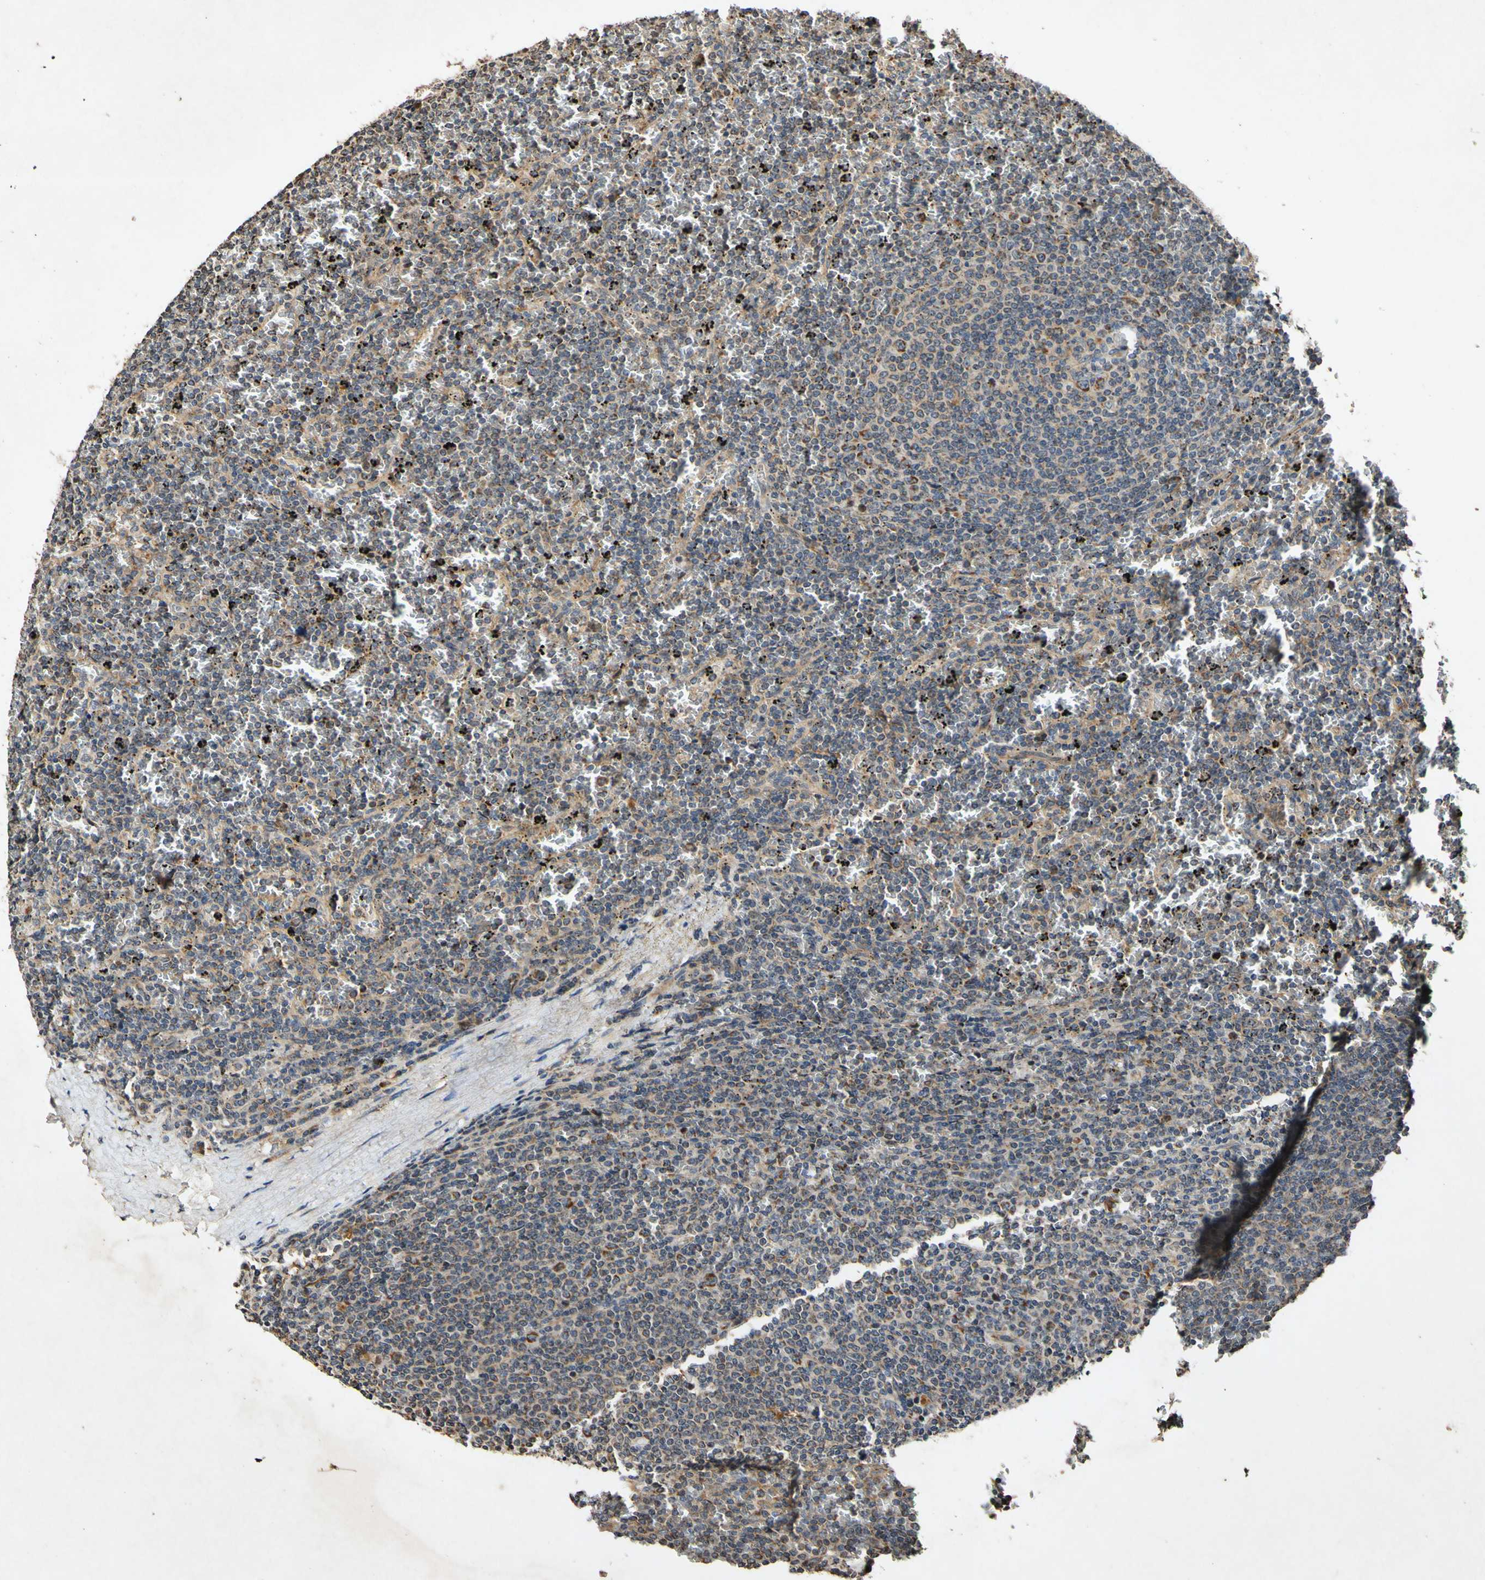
{"staining": {"intensity": "moderate", "quantity": "<25%", "location": "cytoplasmic/membranous"}, "tissue": "lymphoma", "cell_type": "Tumor cells", "image_type": "cancer", "snomed": [{"axis": "morphology", "description": "Malignant lymphoma, non-Hodgkin's type, Low grade"}, {"axis": "topography", "description": "Spleen"}], "caption": "Human malignant lymphoma, non-Hodgkin's type (low-grade) stained for a protein (brown) reveals moderate cytoplasmic/membranous positive expression in about <25% of tumor cells.", "gene": "PLAT", "patient": {"sex": "female", "age": 77}}